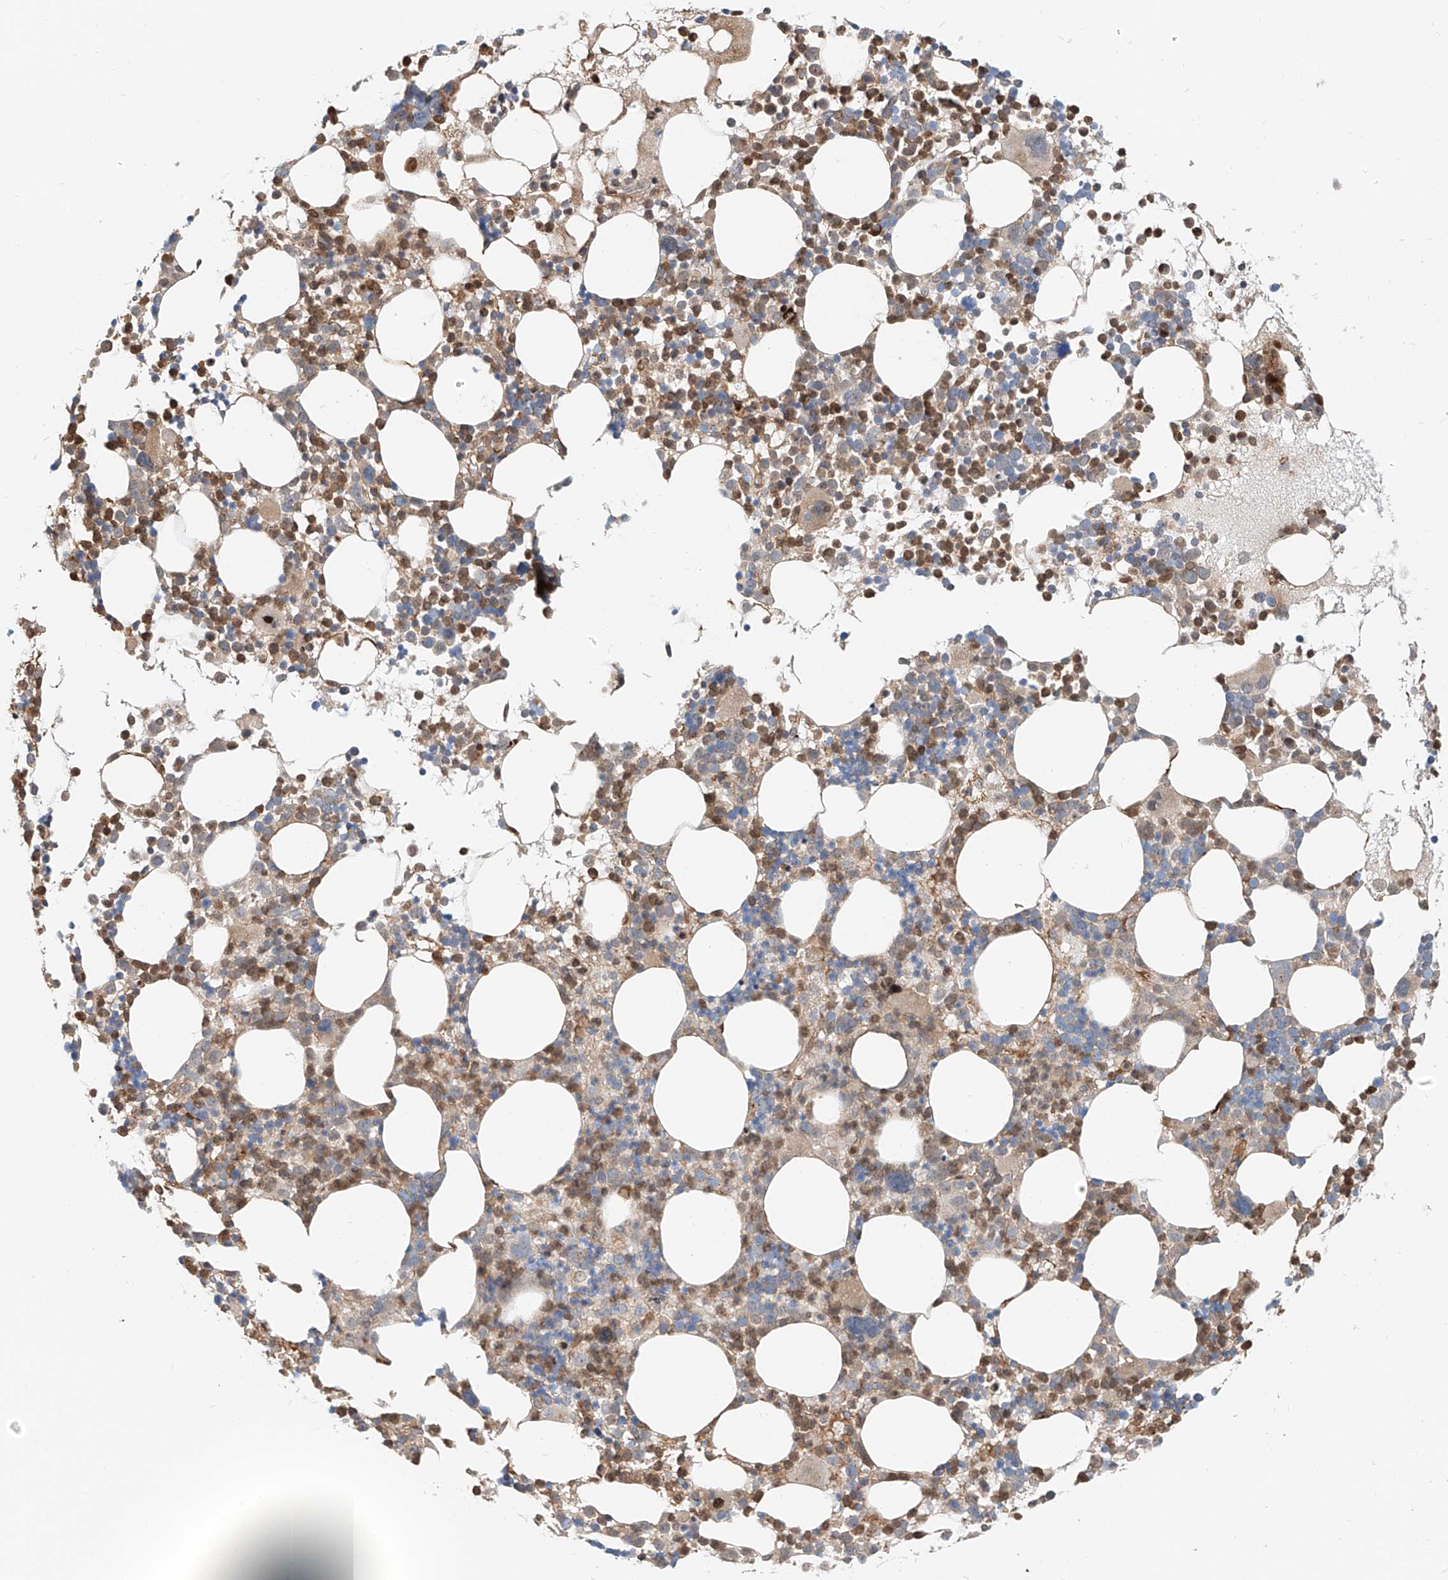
{"staining": {"intensity": "moderate", "quantity": "25%-75%", "location": "cytoplasmic/membranous,nuclear"}, "tissue": "bone marrow", "cell_type": "Hematopoietic cells", "image_type": "normal", "snomed": [{"axis": "morphology", "description": "Normal tissue, NOS"}, {"axis": "topography", "description": "Bone marrow"}], "caption": "Immunohistochemical staining of unremarkable human bone marrow displays 25%-75% levels of moderate cytoplasmic/membranous,nuclear protein staining in about 25%-75% of hematopoietic cells.", "gene": "CEP162", "patient": {"sex": "female", "age": 62}}